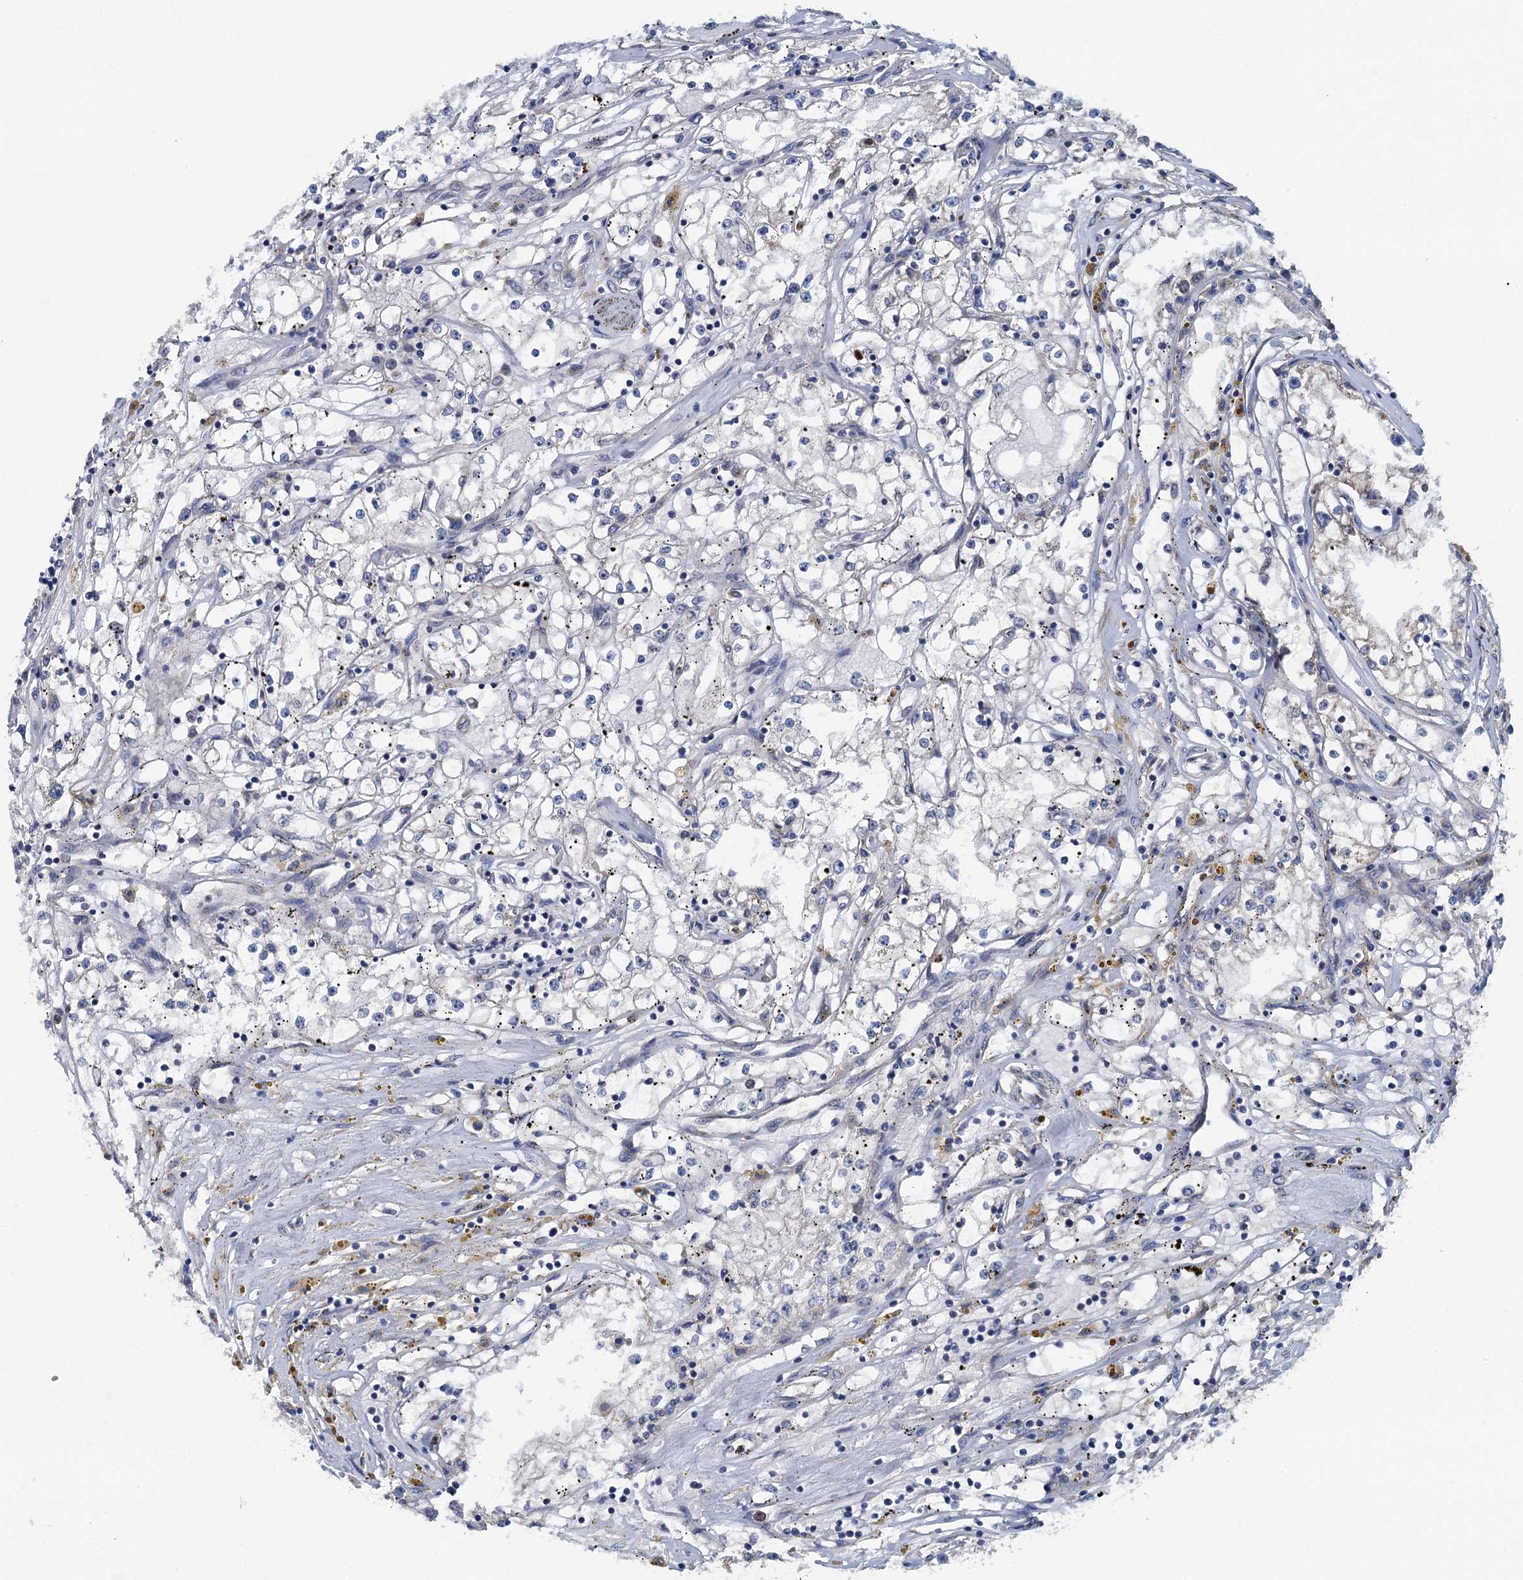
{"staining": {"intensity": "negative", "quantity": "none", "location": "none"}, "tissue": "renal cancer", "cell_type": "Tumor cells", "image_type": "cancer", "snomed": [{"axis": "morphology", "description": "Adenocarcinoma, NOS"}, {"axis": "topography", "description": "Kidney"}], "caption": "A histopathology image of renal cancer stained for a protein shows no brown staining in tumor cells. The staining is performed using DAB (3,3'-diaminobenzidine) brown chromogen with nuclei counter-stained in using hematoxylin.", "gene": "ADCY9", "patient": {"sex": "male", "age": 56}}